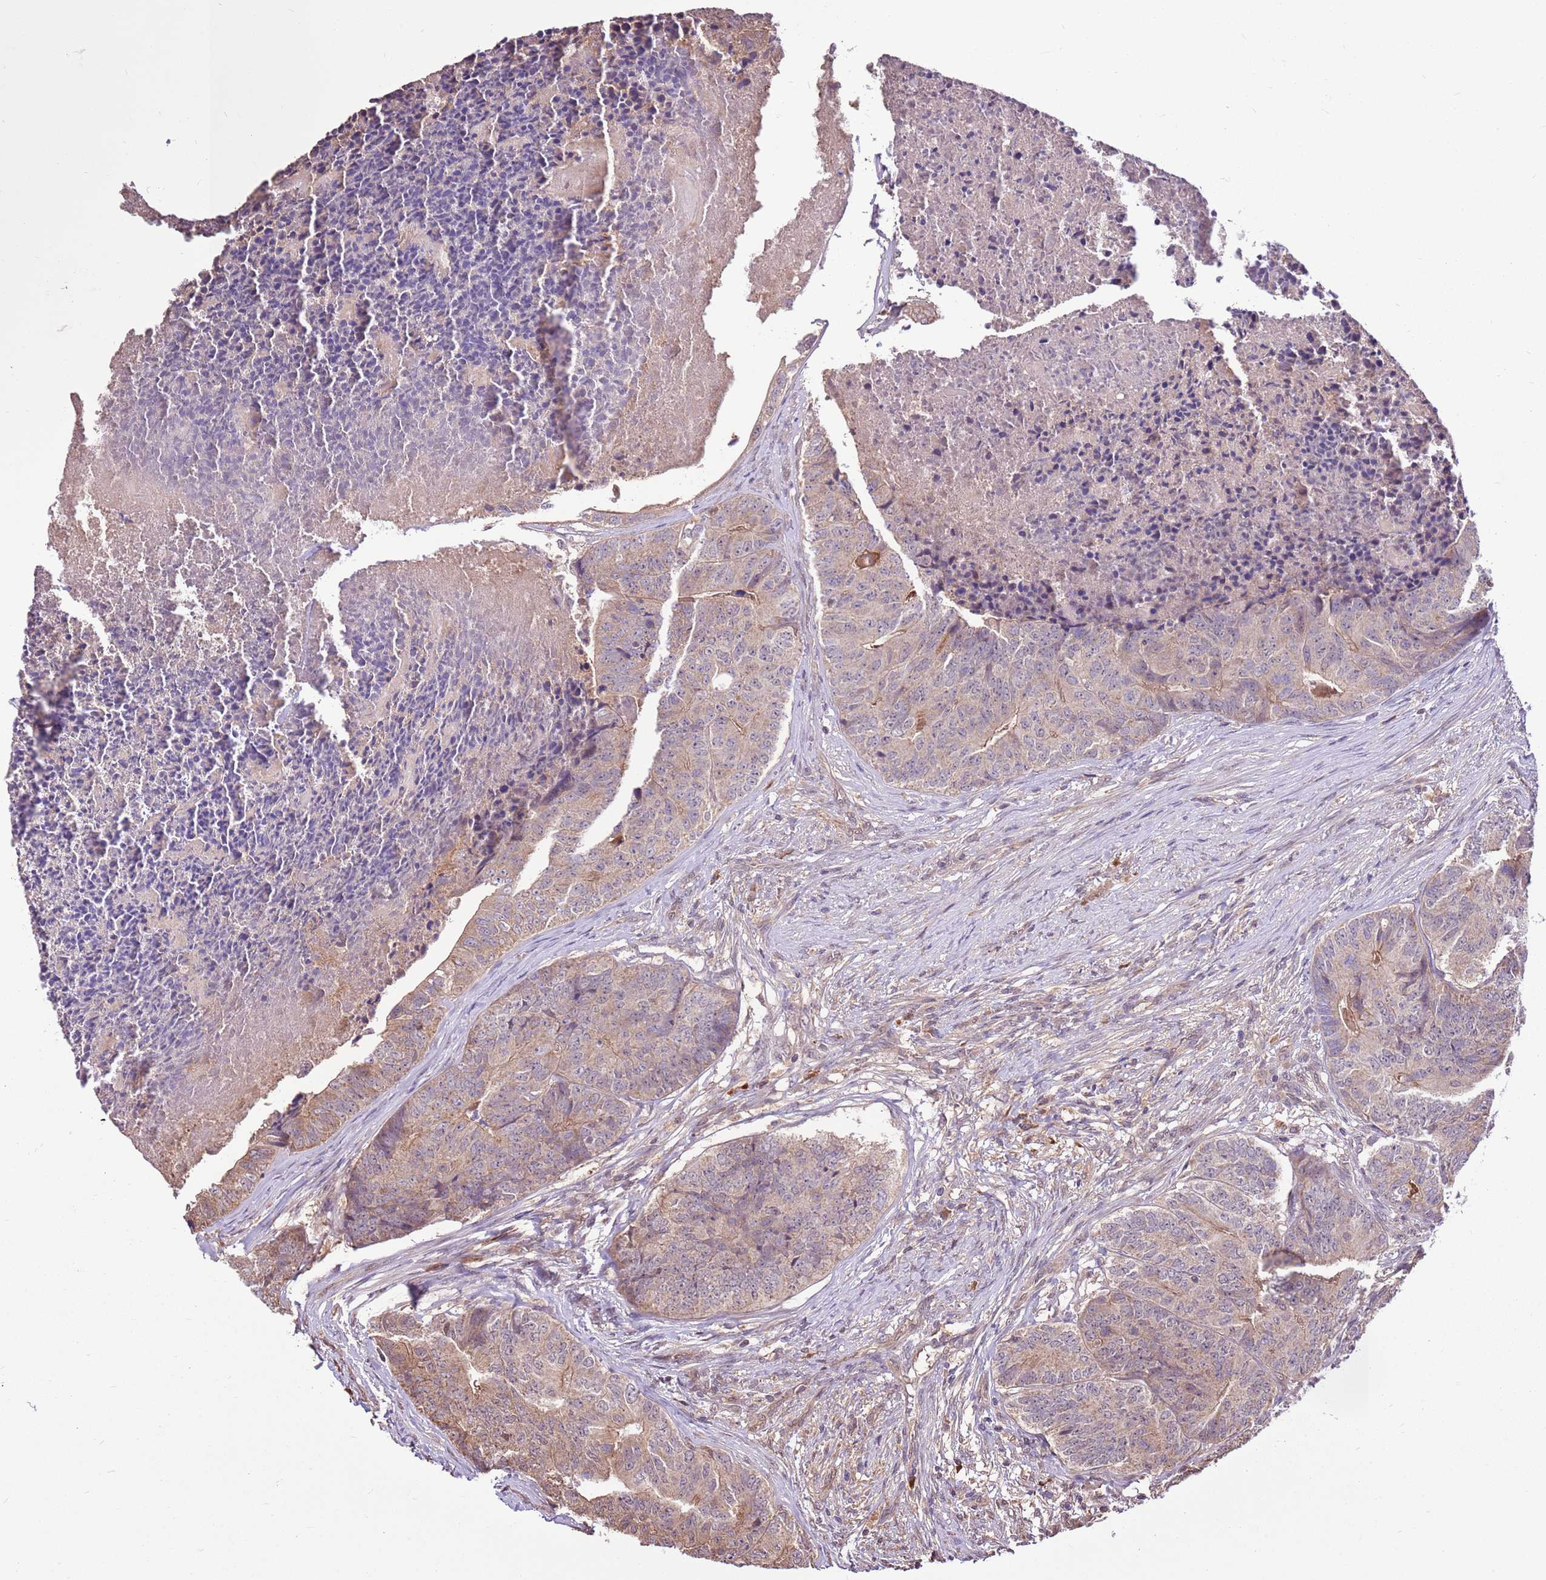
{"staining": {"intensity": "weak", "quantity": "25%-75%", "location": "cytoplasmic/membranous"}, "tissue": "colorectal cancer", "cell_type": "Tumor cells", "image_type": "cancer", "snomed": [{"axis": "morphology", "description": "Adenocarcinoma, NOS"}, {"axis": "topography", "description": "Colon"}], "caption": "Colorectal adenocarcinoma was stained to show a protein in brown. There is low levels of weak cytoplasmic/membranous positivity in approximately 25%-75% of tumor cells.", "gene": "BBS5", "patient": {"sex": "female", "age": 67}}